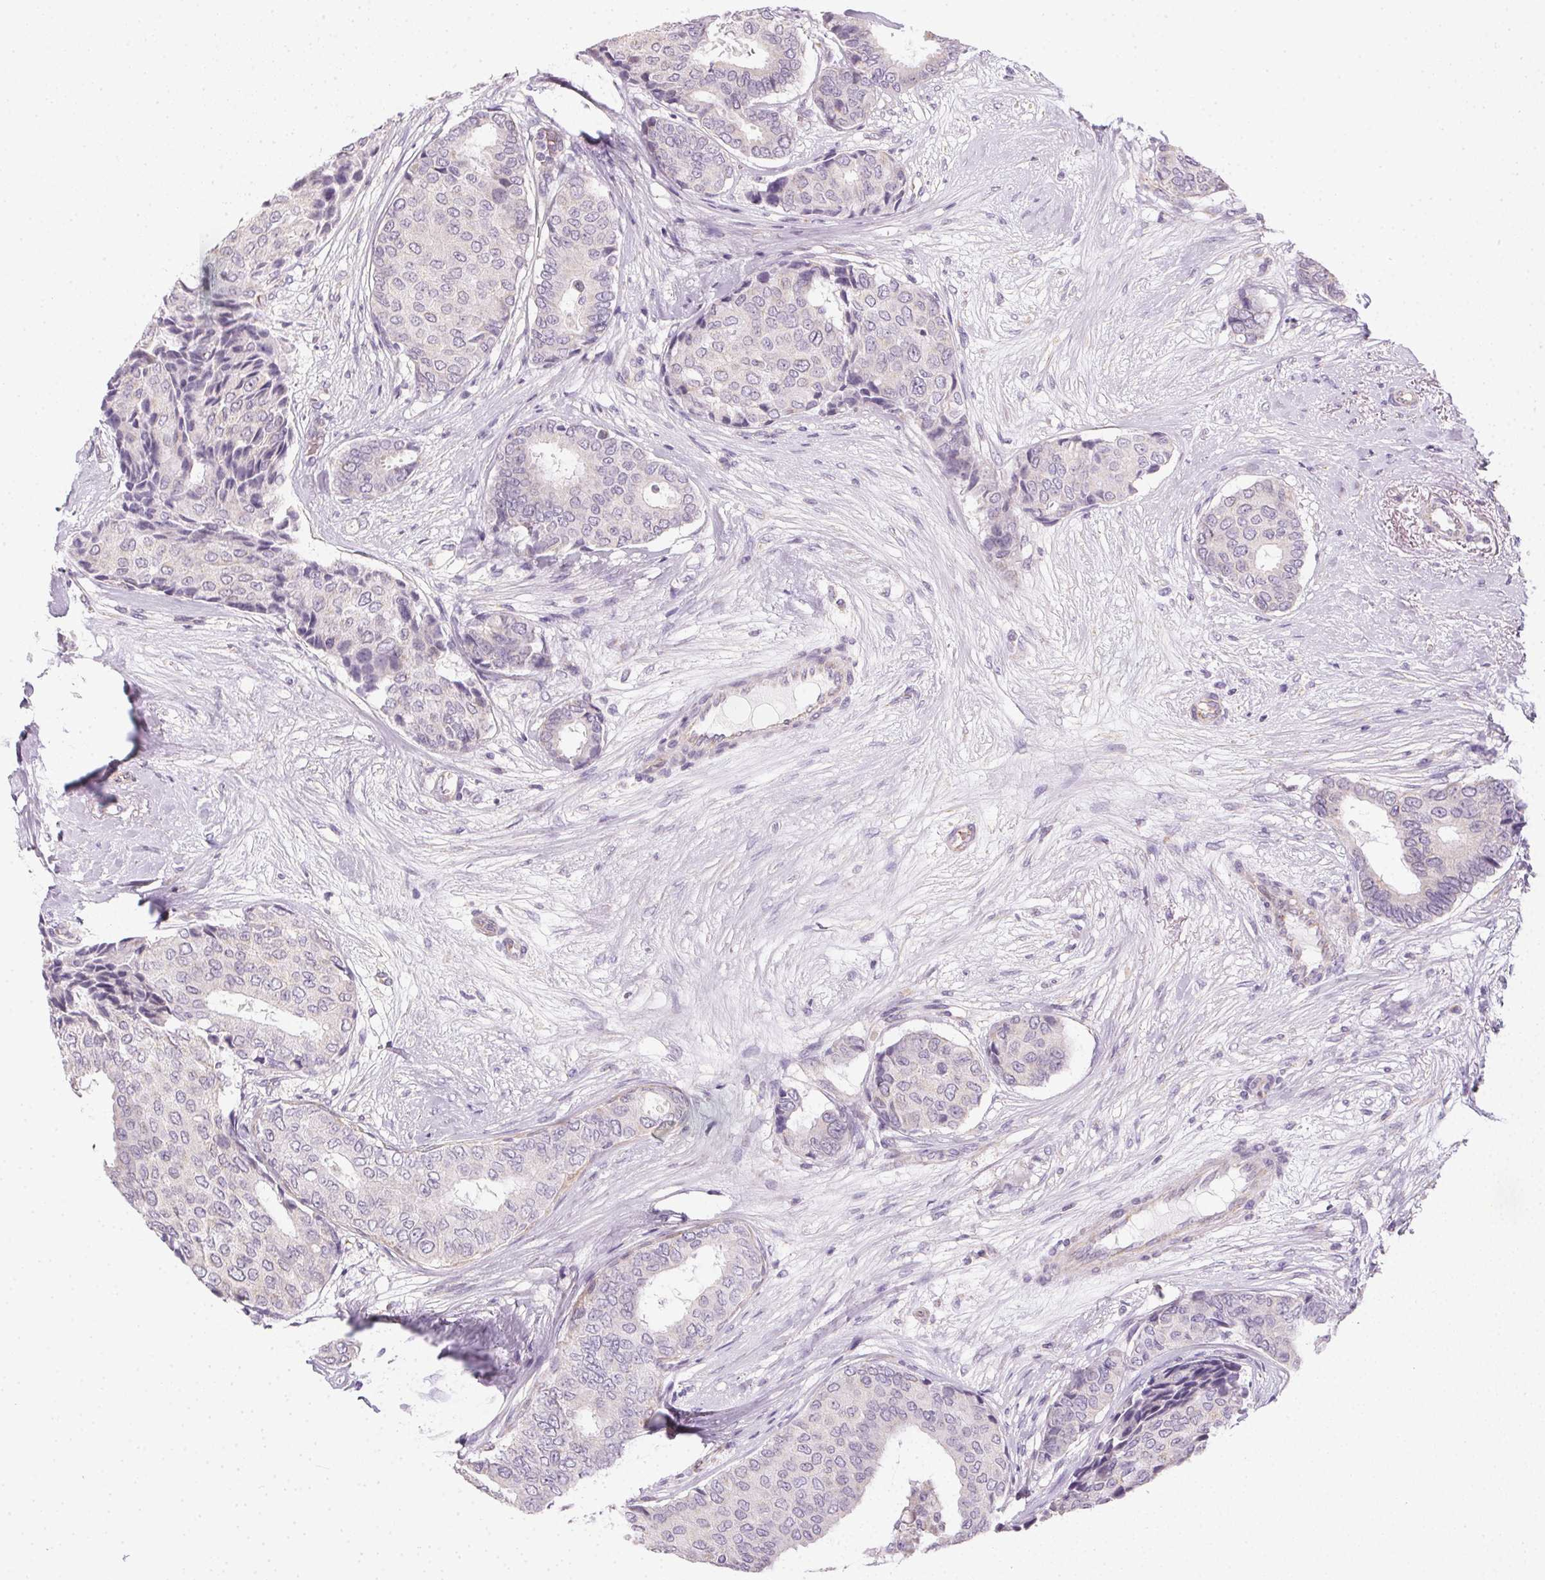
{"staining": {"intensity": "negative", "quantity": "none", "location": "none"}, "tissue": "breast cancer", "cell_type": "Tumor cells", "image_type": "cancer", "snomed": [{"axis": "morphology", "description": "Duct carcinoma"}, {"axis": "topography", "description": "Breast"}], "caption": "Breast cancer (invasive ductal carcinoma) stained for a protein using immunohistochemistry demonstrates no staining tumor cells.", "gene": "SMYD1", "patient": {"sex": "female", "age": 75}}